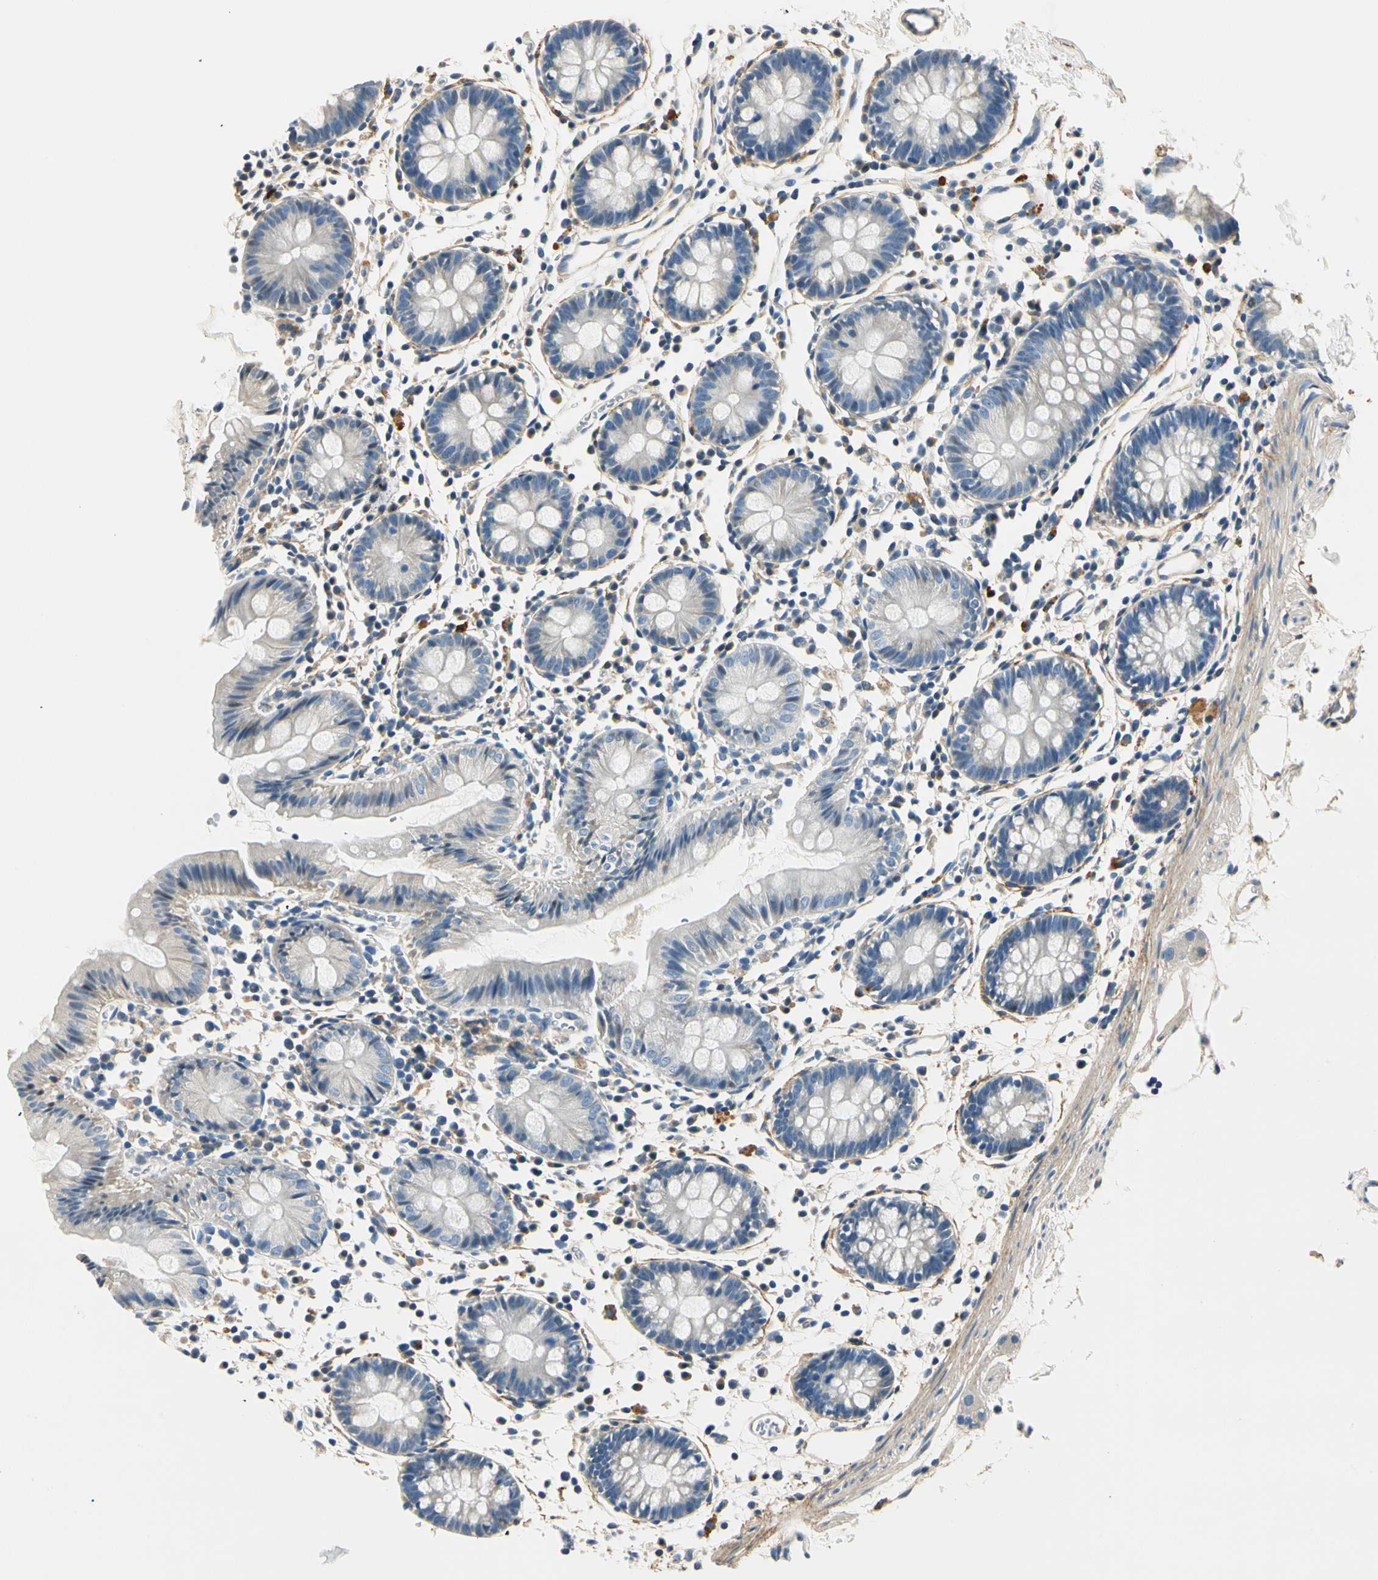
{"staining": {"intensity": "weak", "quantity": ">75%", "location": "cytoplasmic/membranous"}, "tissue": "colon", "cell_type": "Endothelial cells", "image_type": "normal", "snomed": [{"axis": "morphology", "description": "Normal tissue, NOS"}, {"axis": "topography", "description": "Colon"}], "caption": "A low amount of weak cytoplasmic/membranous positivity is identified in about >75% of endothelial cells in benign colon.", "gene": "TGFBR3", "patient": {"sex": "male", "age": 14}}